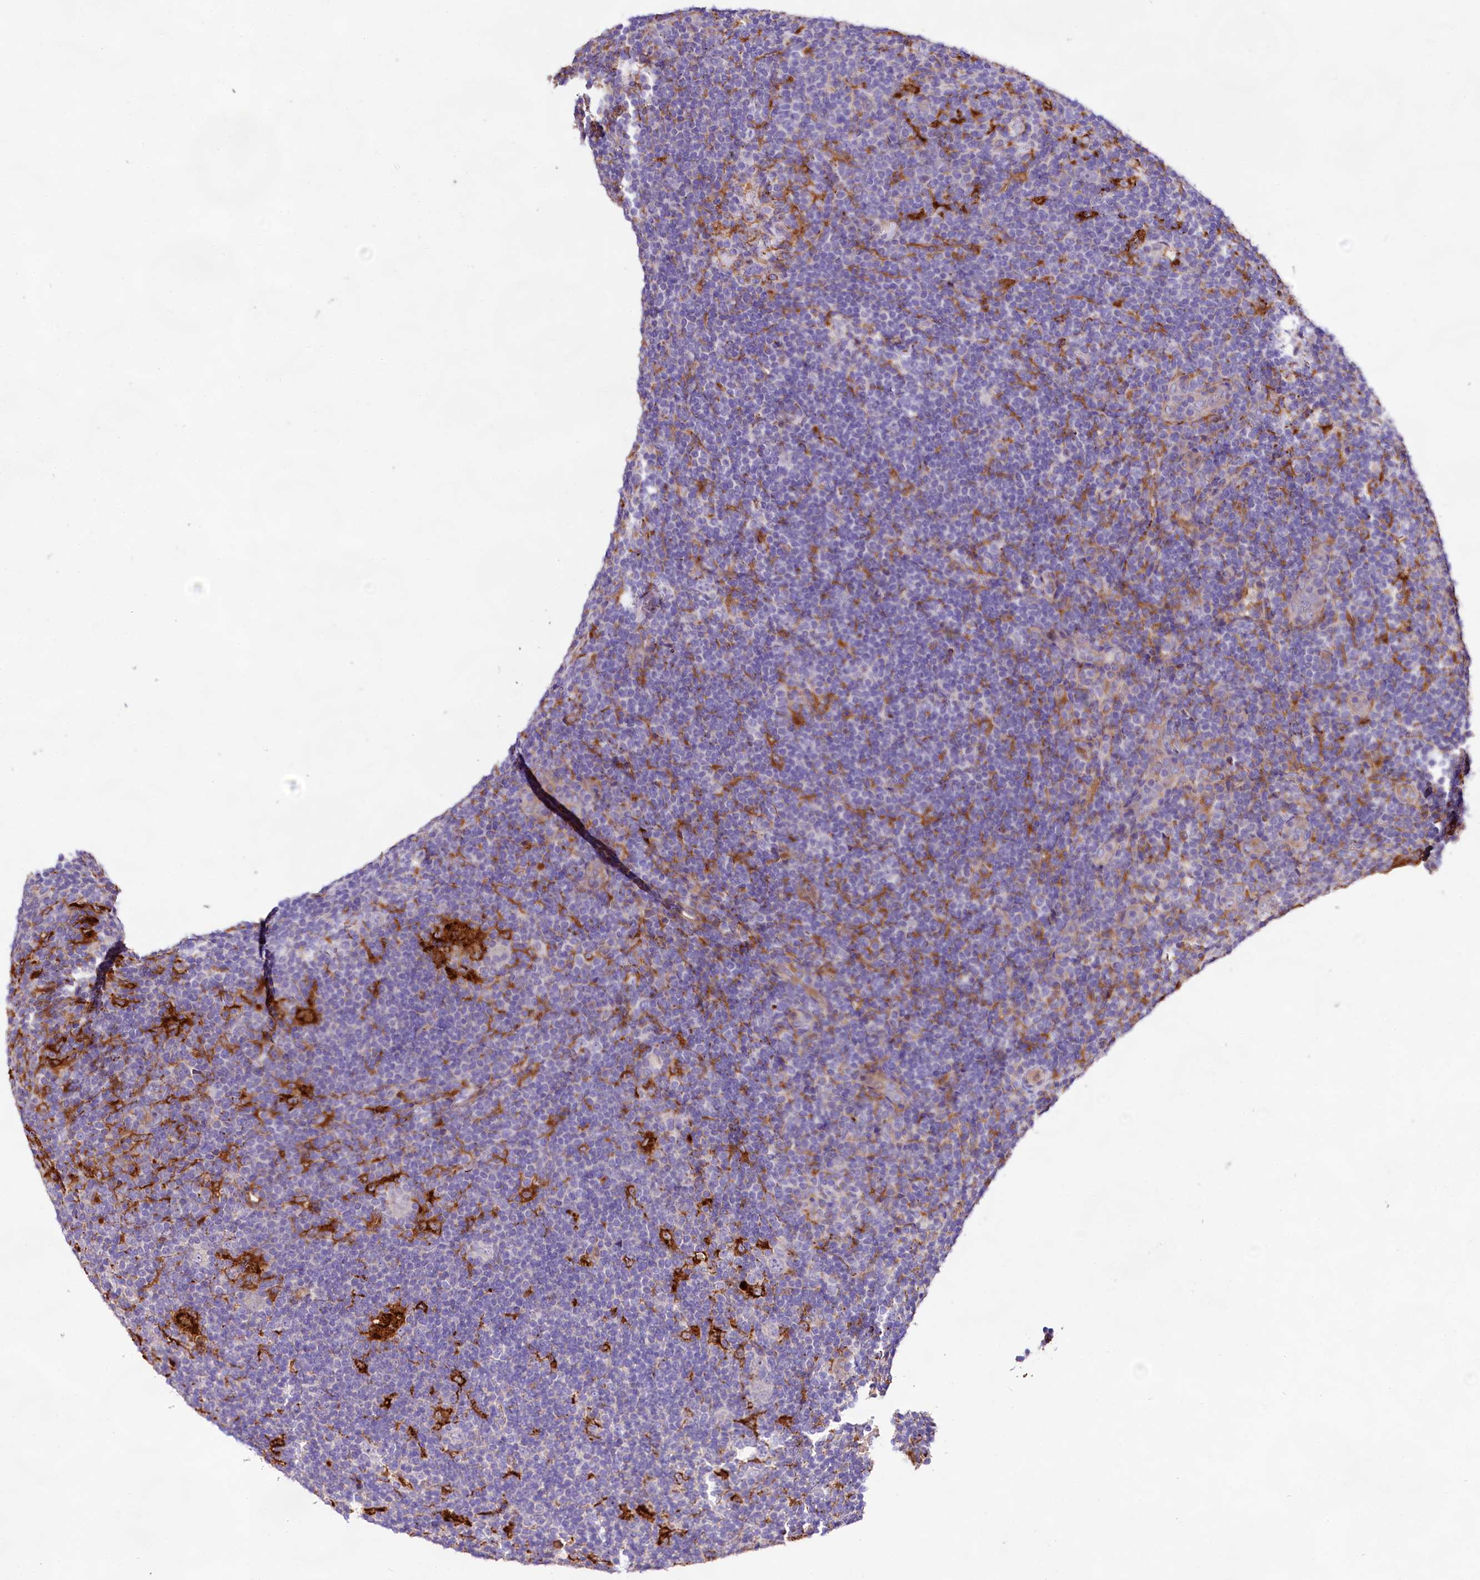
{"staining": {"intensity": "negative", "quantity": "none", "location": "none"}, "tissue": "lymphoma", "cell_type": "Tumor cells", "image_type": "cancer", "snomed": [{"axis": "morphology", "description": "Hodgkin's disease, NOS"}, {"axis": "topography", "description": "Lymph node"}], "caption": "DAB immunohistochemical staining of lymphoma demonstrates no significant staining in tumor cells.", "gene": "DMXL2", "patient": {"sex": "female", "age": 57}}